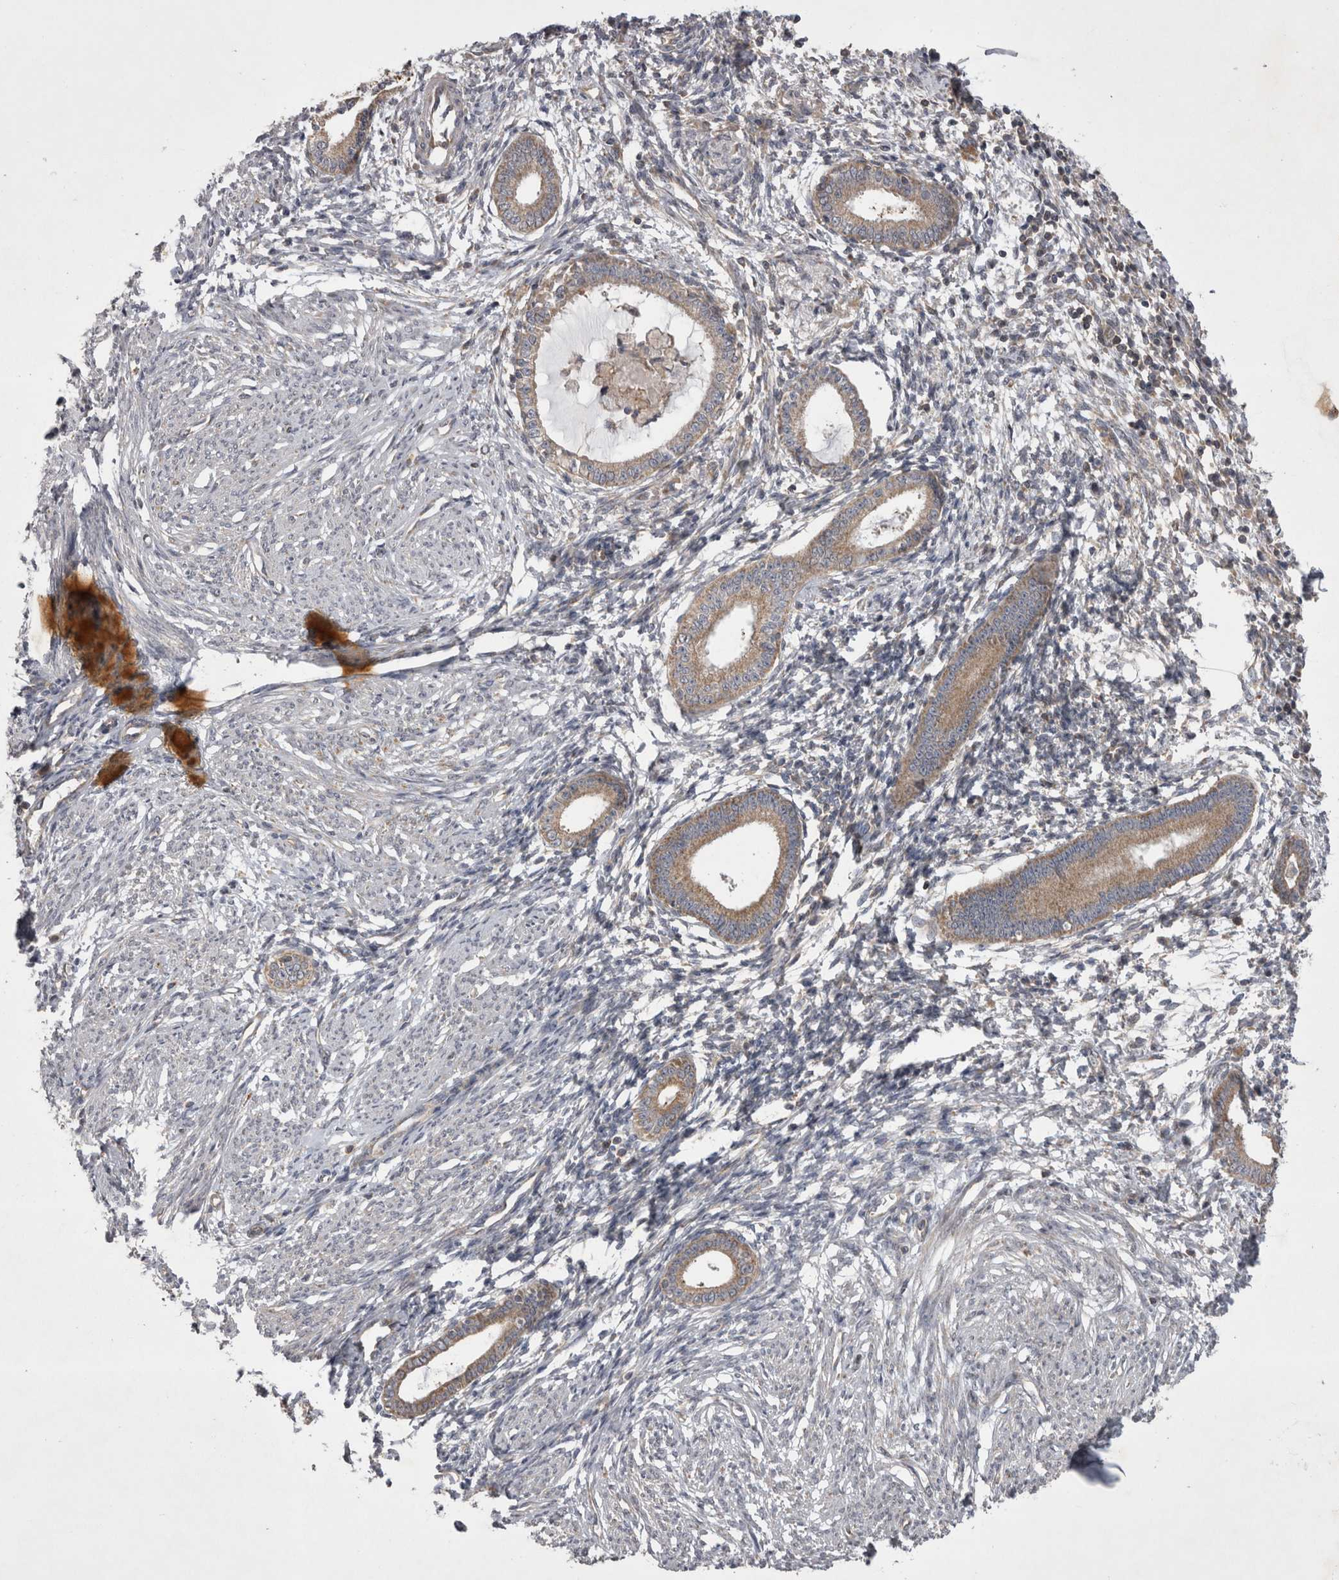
{"staining": {"intensity": "negative", "quantity": "none", "location": "none"}, "tissue": "endometrium", "cell_type": "Cells in endometrial stroma", "image_type": "normal", "snomed": [{"axis": "morphology", "description": "Normal tissue, NOS"}, {"axis": "topography", "description": "Endometrium"}], "caption": "Immunohistochemical staining of benign human endometrium reveals no significant staining in cells in endometrial stroma.", "gene": "TSPOAP1", "patient": {"sex": "female", "age": 56}}